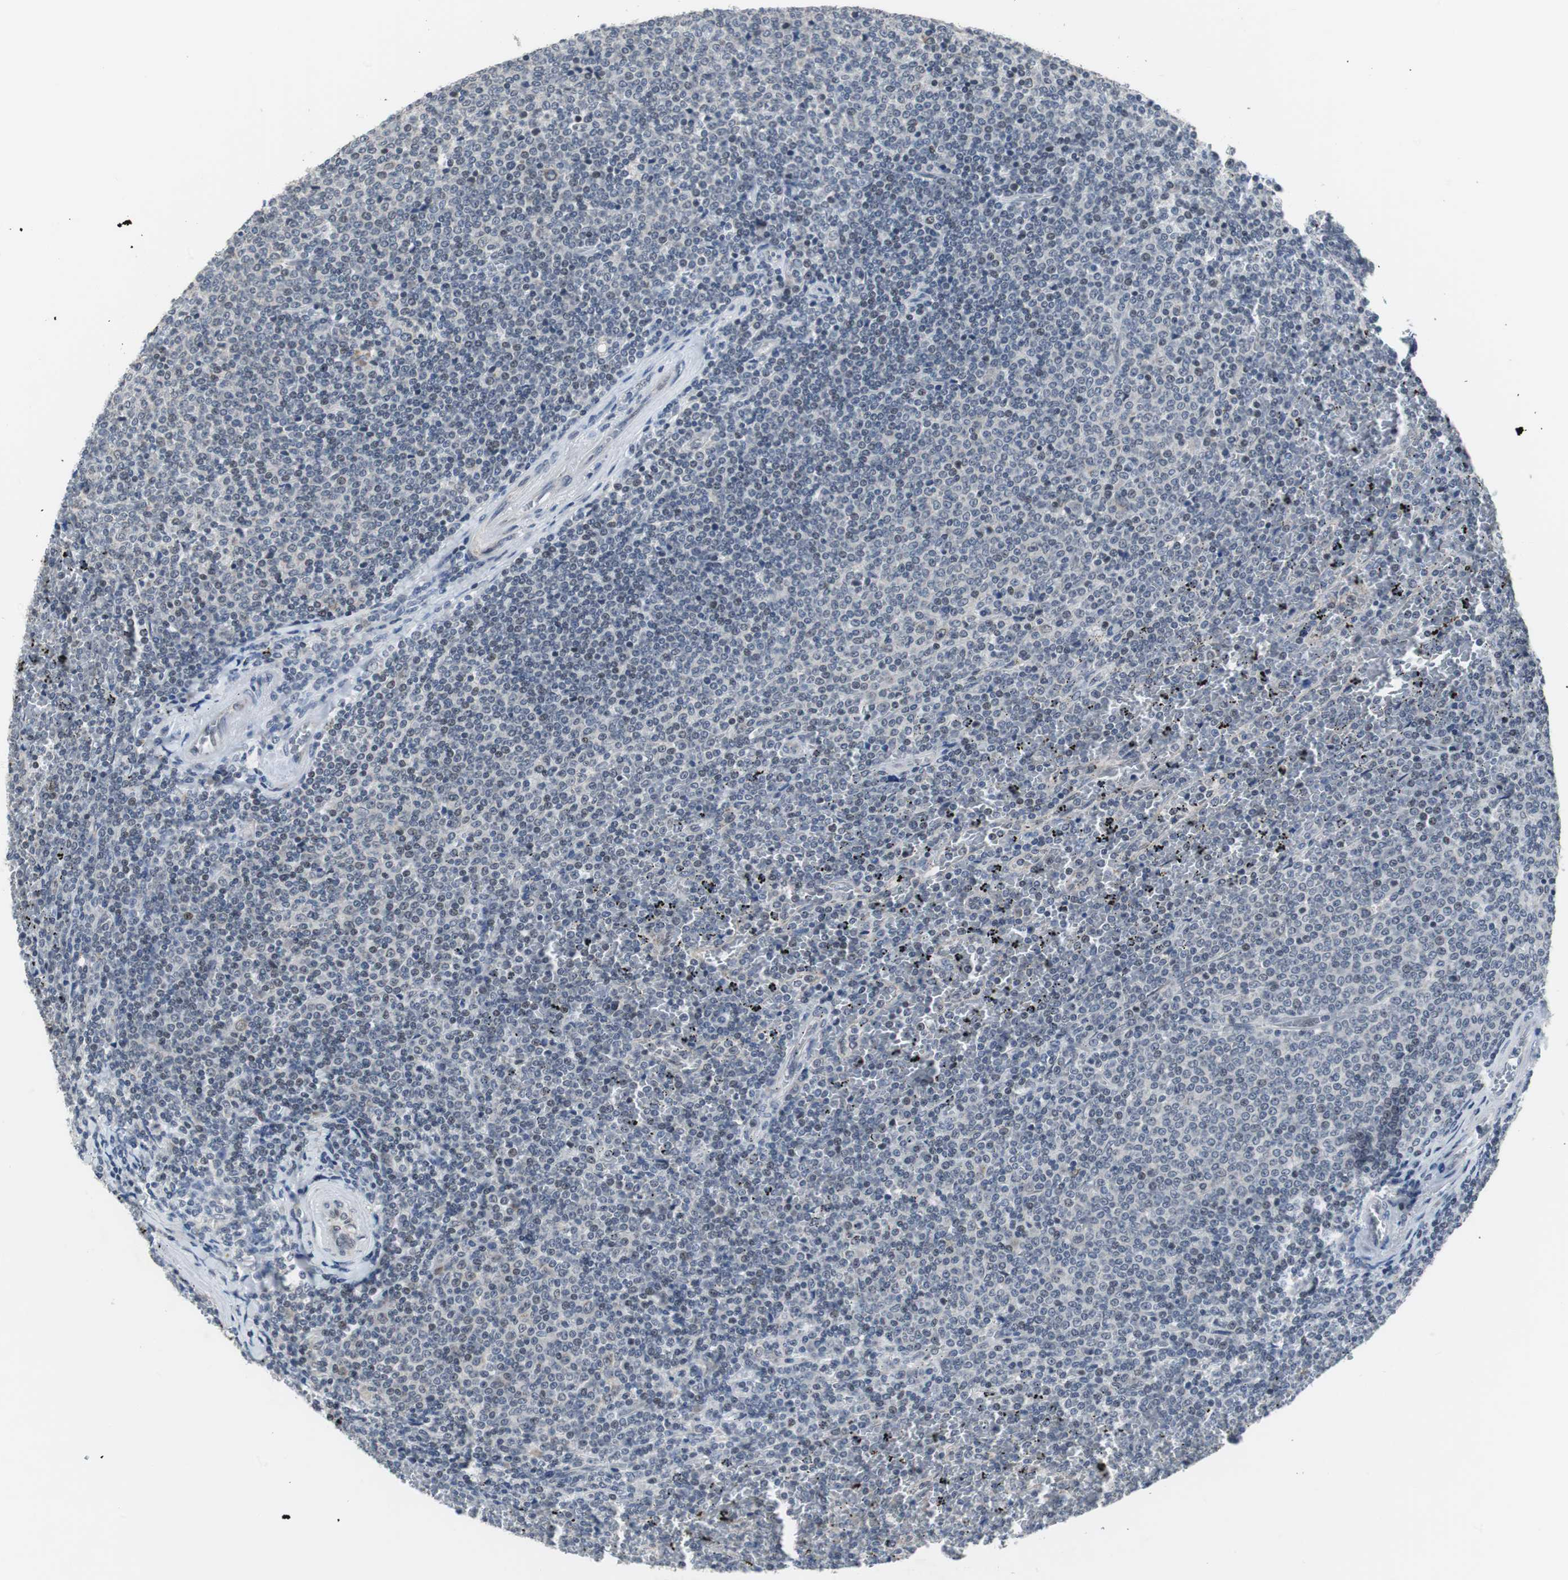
{"staining": {"intensity": "negative", "quantity": "none", "location": "none"}, "tissue": "lymphoma", "cell_type": "Tumor cells", "image_type": "cancer", "snomed": [{"axis": "morphology", "description": "Malignant lymphoma, non-Hodgkin's type, Low grade"}, {"axis": "topography", "description": "Spleen"}], "caption": "A micrograph of human lymphoma is negative for staining in tumor cells.", "gene": "TP63", "patient": {"sex": "female", "age": 77}}